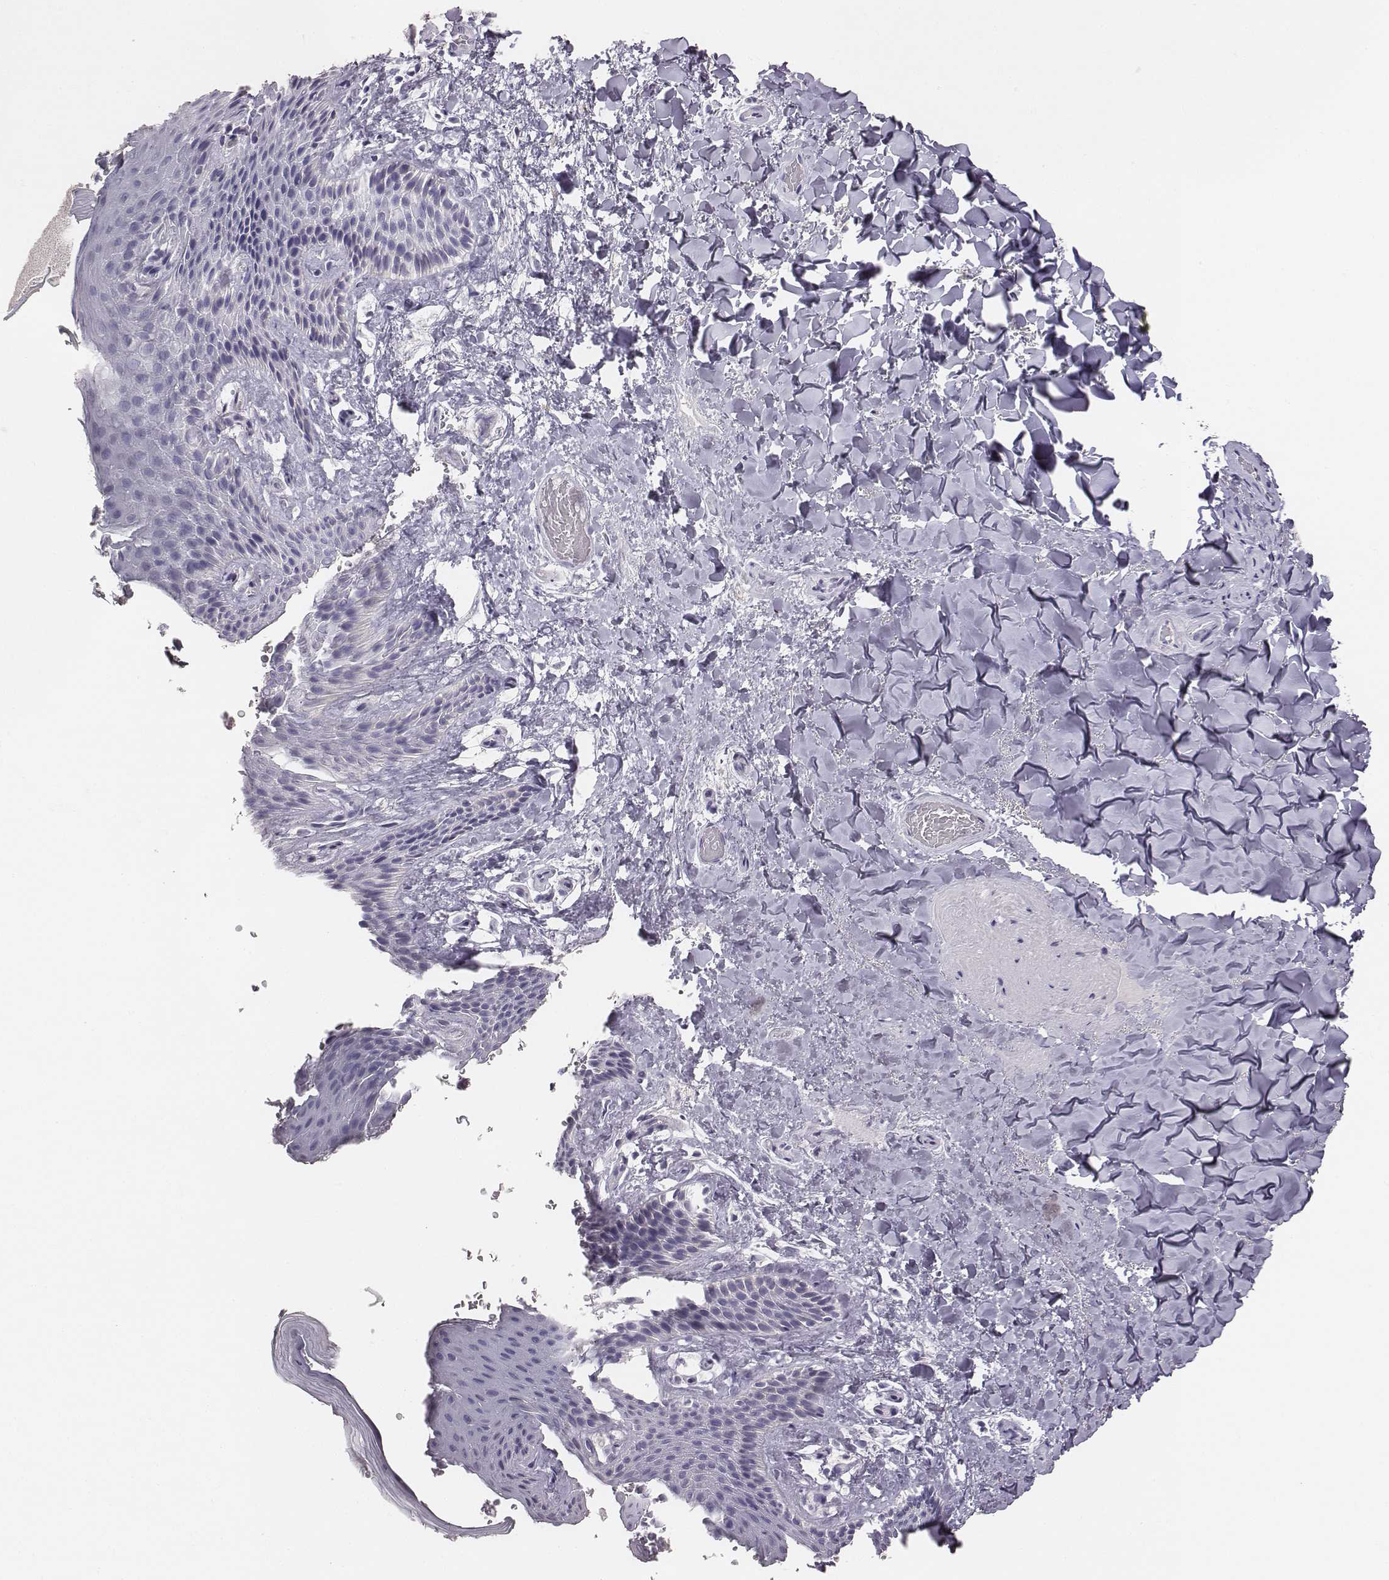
{"staining": {"intensity": "negative", "quantity": "none", "location": "none"}, "tissue": "skin", "cell_type": "Epidermal cells", "image_type": "normal", "snomed": [{"axis": "morphology", "description": "Normal tissue, NOS"}, {"axis": "topography", "description": "Anal"}], "caption": "High magnification brightfield microscopy of normal skin stained with DAB (brown) and counterstained with hematoxylin (blue): epidermal cells show no significant staining. (Brightfield microscopy of DAB IHC at high magnification).", "gene": "ENSG00000290147", "patient": {"sex": "male", "age": 36}}